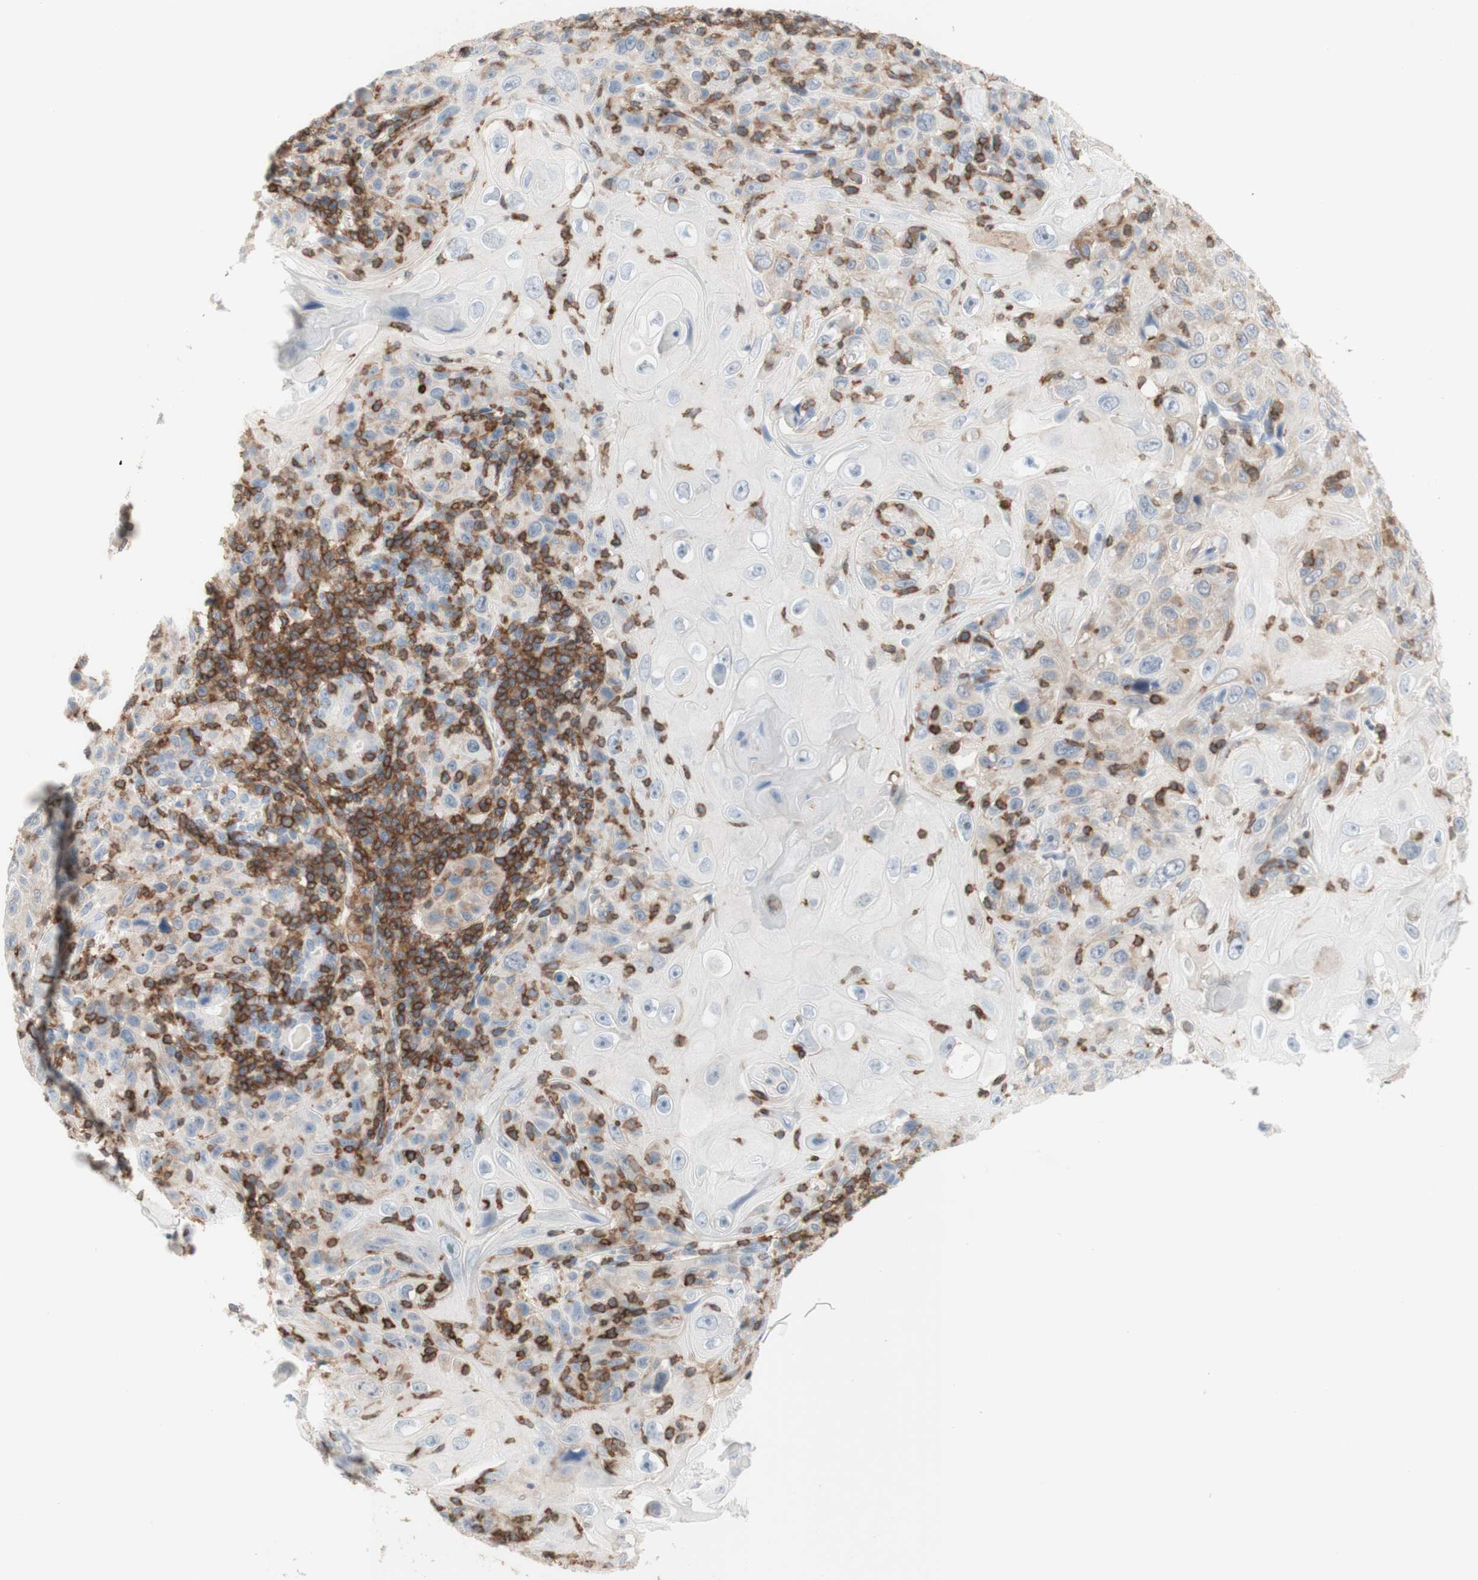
{"staining": {"intensity": "negative", "quantity": "none", "location": "none"}, "tissue": "skin cancer", "cell_type": "Tumor cells", "image_type": "cancer", "snomed": [{"axis": "morphology", "description": "Squamous cell carcinoma, NOS"}, {"axis": "topography", "description": "Skin"}], "caption": "Immunohistochemistry photomicrograph of neoplastic tissue: skin cancer stained with DAB (3,3'-diaminobenzidine) demonstrates no significant protein positivity in tumor cells.", "gene": "SPINK6", "patient": {"sex": "female", "age": 88}}